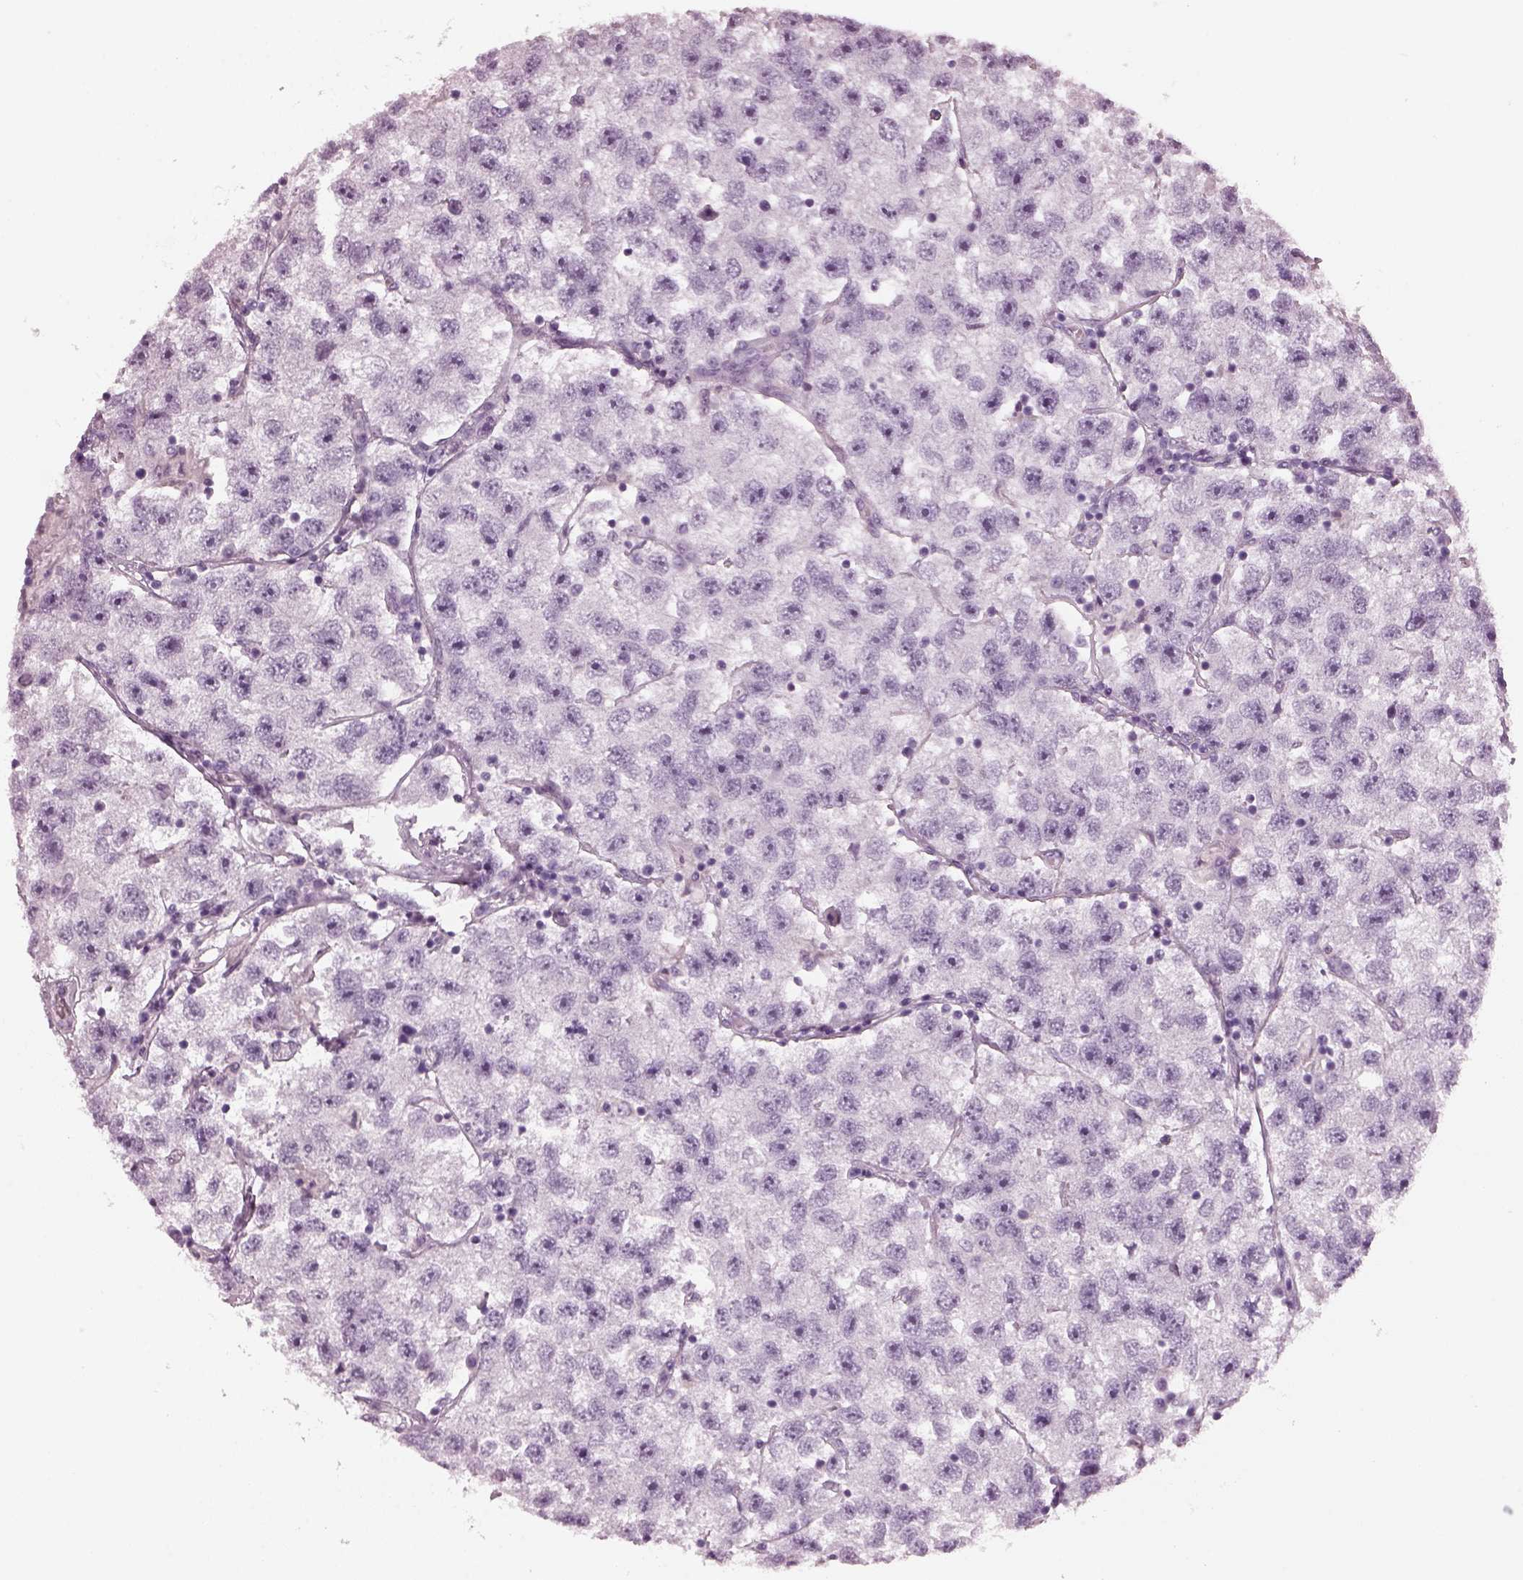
{"staining": {"intensity": "negative", "quantity": "none", "location": "none"}, "tissue": "testis cancer", "cell_type": "Tumor cells", "image_type": "cancer", "snomed": [{"axis": "morphology", "description": "Seminoma, NOS"}, {"axis": "topography", "description": "Testis"}], "caption": "Testis cancer (seminoma) was stained to show a protein in brown. There is no significant positivity in tumor cells.", "gene": "RCVRN", "patient": {"sex": "male", "age": 26}}